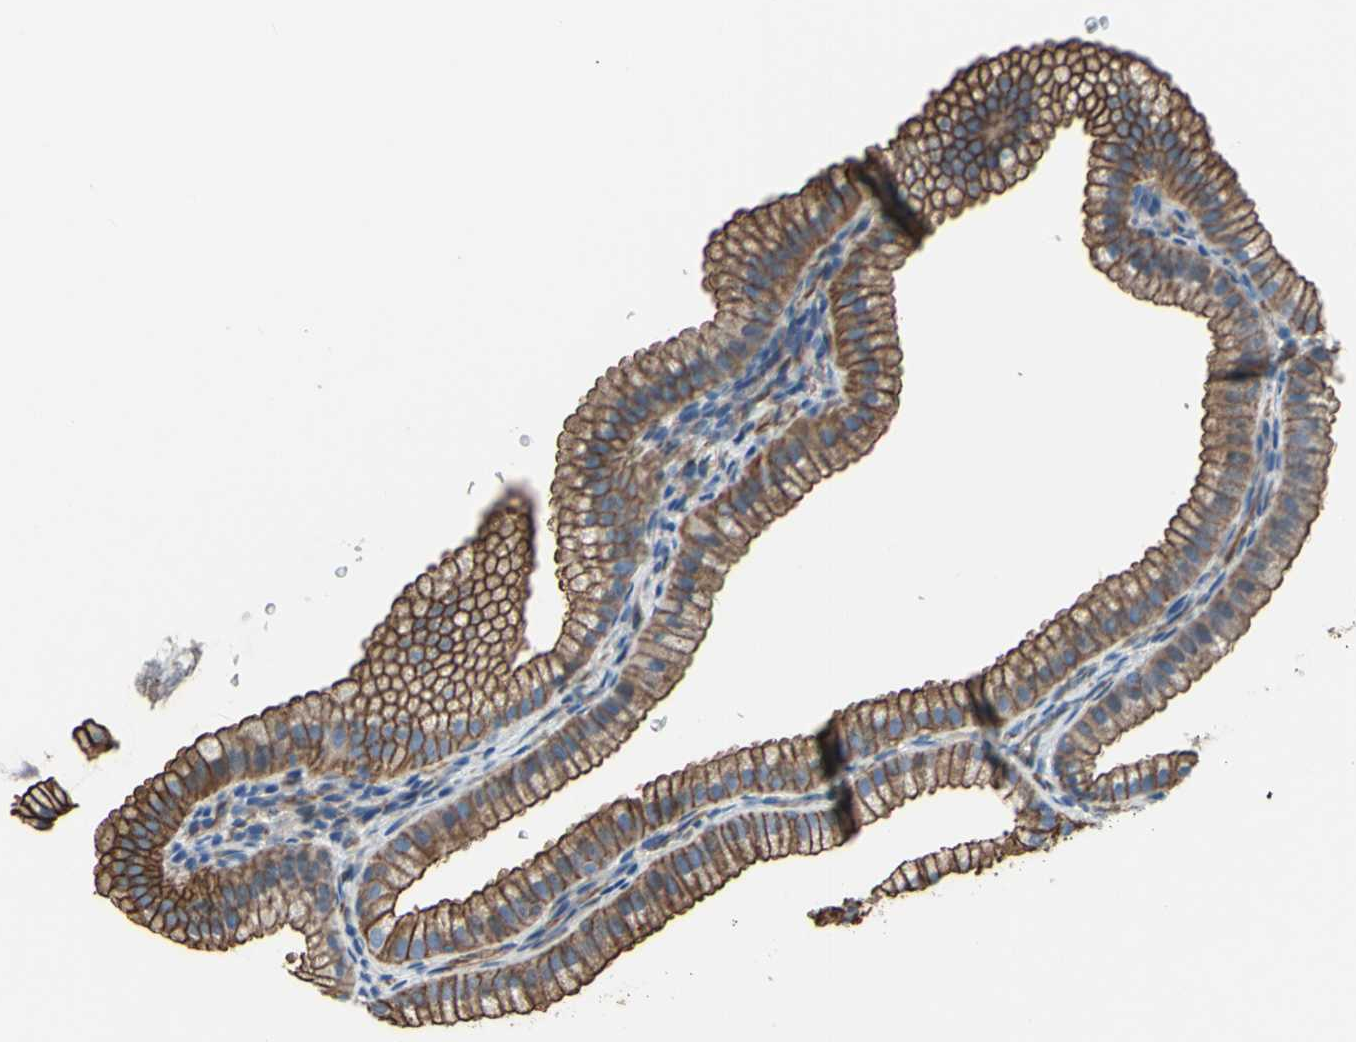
{"staining": {"intensity": "strong", "quantity": ">75%", "location": "cytoplasmic/membranous"}, "tissue": "gallbladder", "cell_type": "Glandular cells", "image_type": "normal", "snomed": [{"axis": "morphology", "description": "Normal tissue, NOS"}, {"axis": "topography", "description": "Gallbladder"}], "caption": "Immunohistochemistry (IHC) histopathology image of benign gallbladder: gallbladder stained using IHC displays high levels of strong protein expression localized specifically in the cytoplasmic/membranous of glandular cells, appearing as a cytoplasmic/membranous brown color.", "gene": "TPBG", "patient": {"sex": "female", "age": 64}}